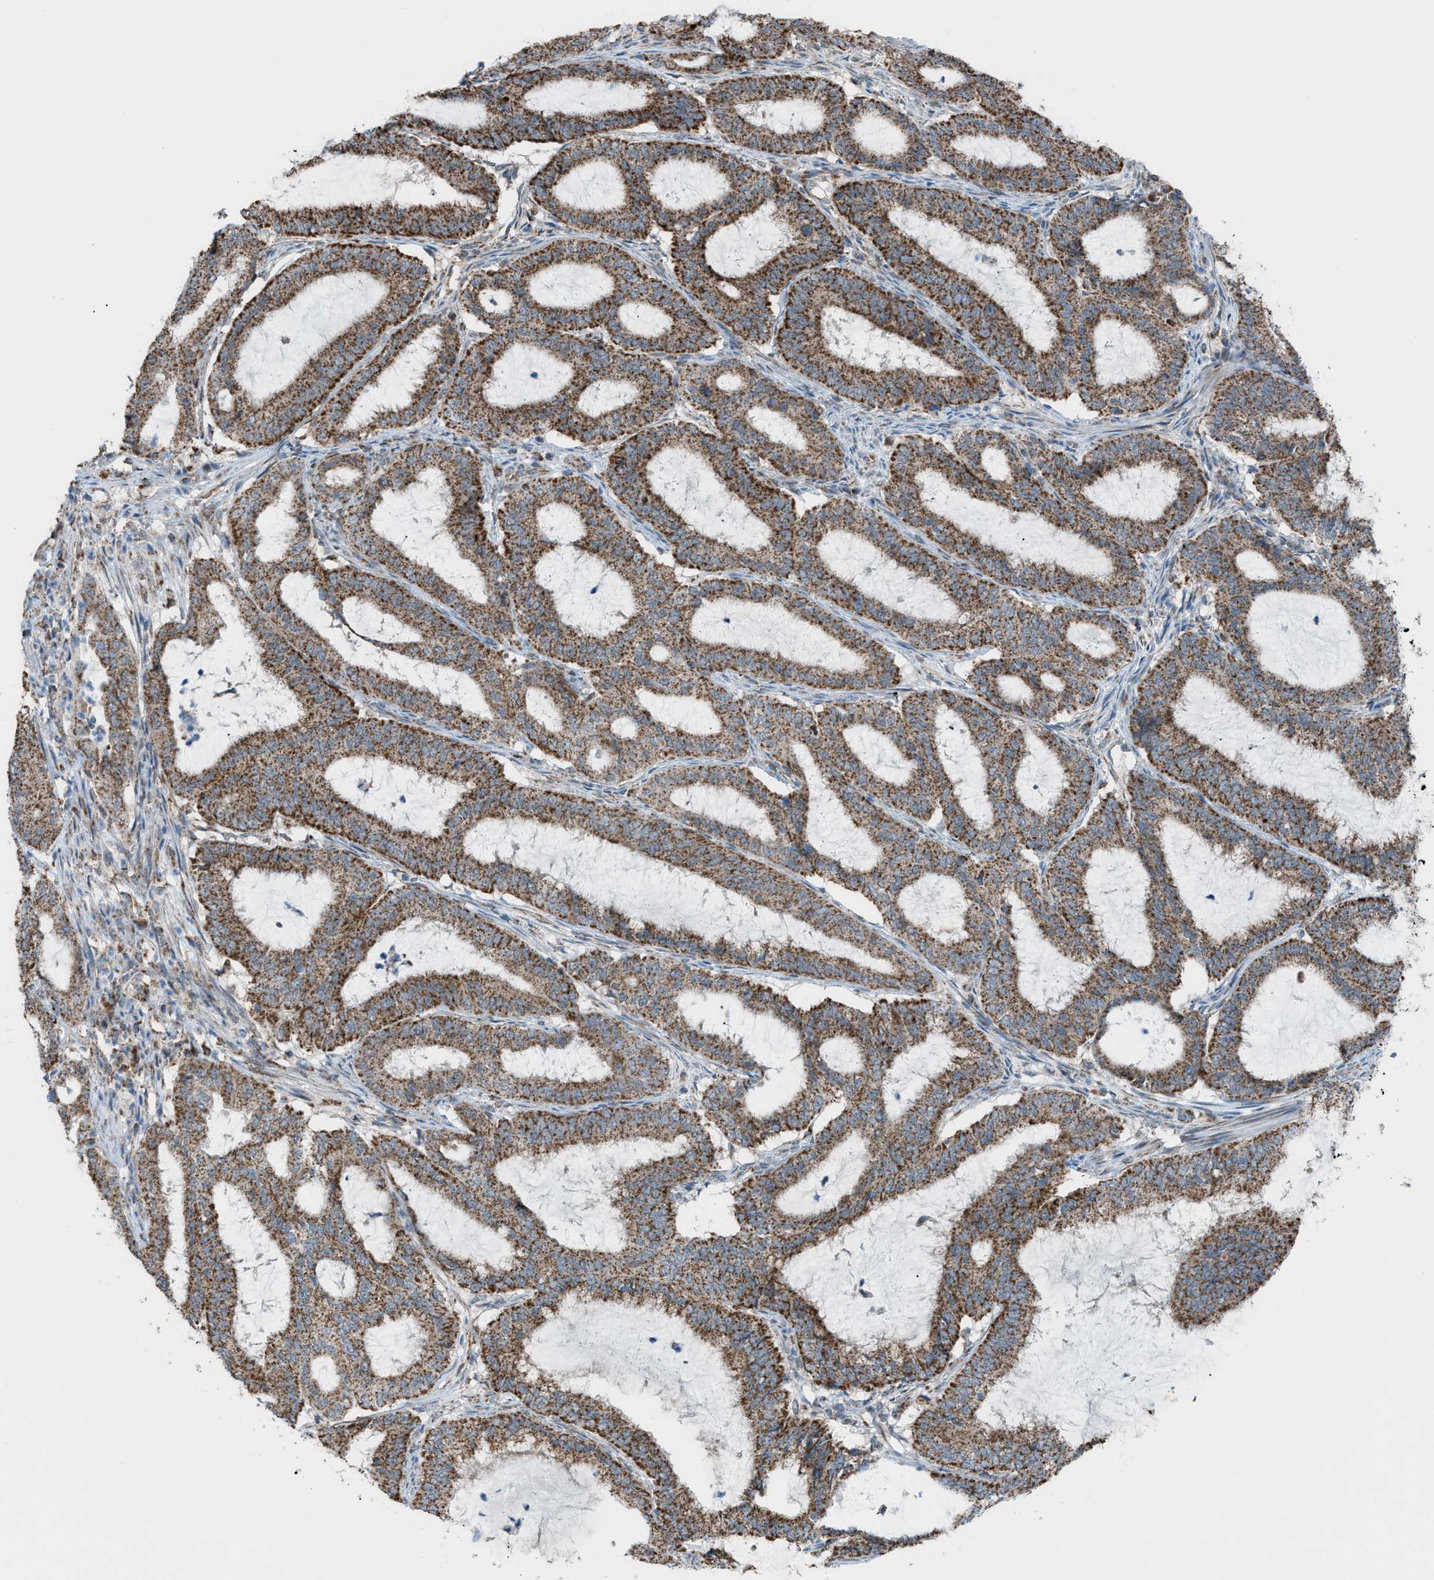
{"staining": {"intensity": "moderate", "quantity": ">75%", "location": "cytoplasmic/membranous"}, "tissue": "endometrial cancer", "cell_type": "Tumor cells", "image_type": "cancer", "snomed": [{"axis": "morphology", "description": "Adenocarcinoma, NOS"}, {"axis": "topography", "description": "Endometrium"}], "caption": "The micrograph exhibits immunohistochemical staining of adenocarcinoma (endometrial). There is moderate cytoplasmic/membranous positivity is identified in about >75% of tumor cells. The staining was performed using DAB (3,3'-diaminobenzidine), with brown indicating positive protein expression. Nuclei are stained blue with hematoxylin.", "gene": "SRM", "patient": {"sex": "female", "age": 70}}